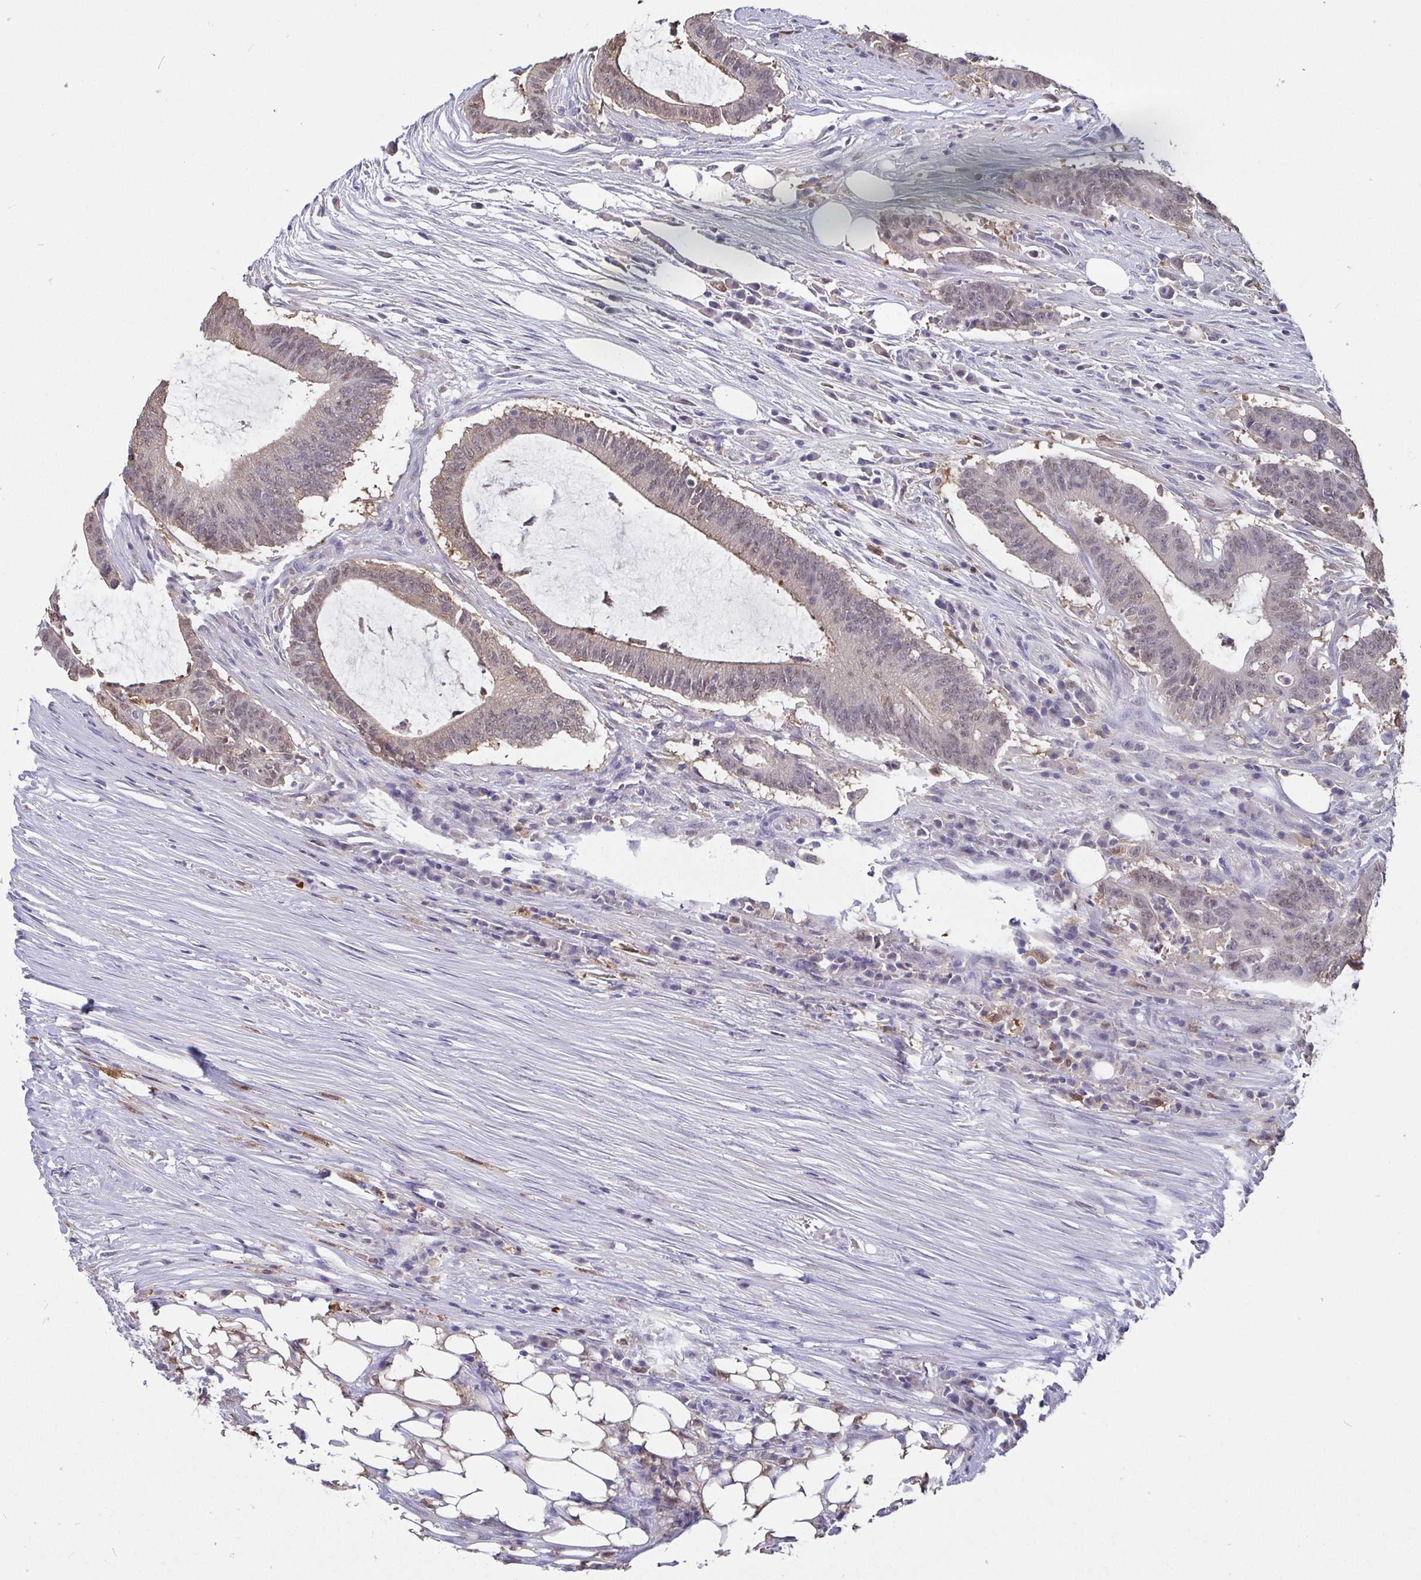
{"staining": {"intensity": "weak", "quantity": "<25%", "location": "nuclear"}, "tissue": "colorectal cancer", "cell_type": "Tumor cells", "image_type": "cancer", "snomed": [{"axis": "morphology", "description": "Adenocarcinoma, NOS"}, {"axis": "topography", "description": "Colon"}], "caption": "IHC of colorectal adenocarcinoma reveals no expression in tumor cells. (DAB immunohistochemistry, high magnification).", "gene": "IDH1", "patient": {"sex": "female", "age": 43}}